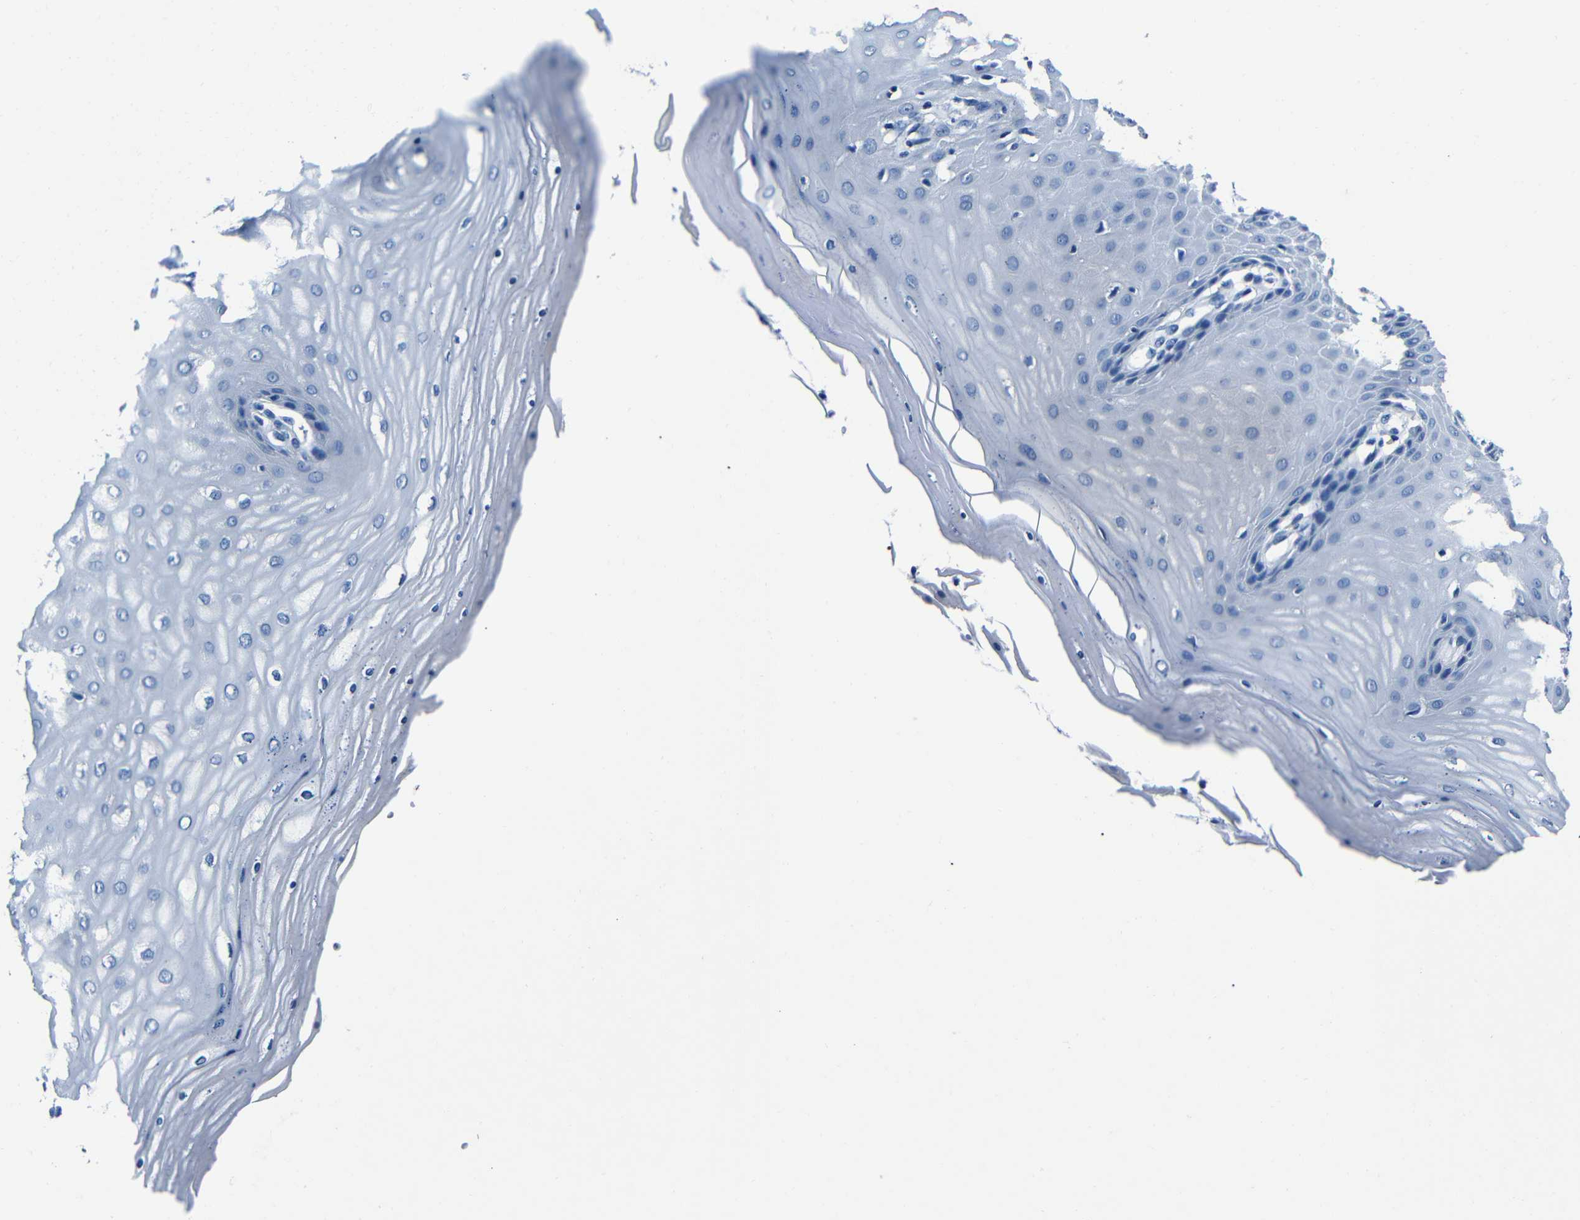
{"staining": {"intensity": "negative", "quantity": "none", "location": "none"}, "tissue": "cervix", "cell_type": "Squamous epithelial cells", "image_type": "normal", "snomed": [{"axis": "morphology", "description": "Normal tissue, NOS"}, {"axis": "topography", "description": "Cervix"}], "caption": "An immunohistochemistry (IHC) photomicrograph of normal cervix is shown. There is no staining in squamous epithelial cells of cervix. (Brightfield microscopy of DAB IHC at high magnification).", "gene": "NCMAP", "patient": {"sex": "female", "age": 55}}